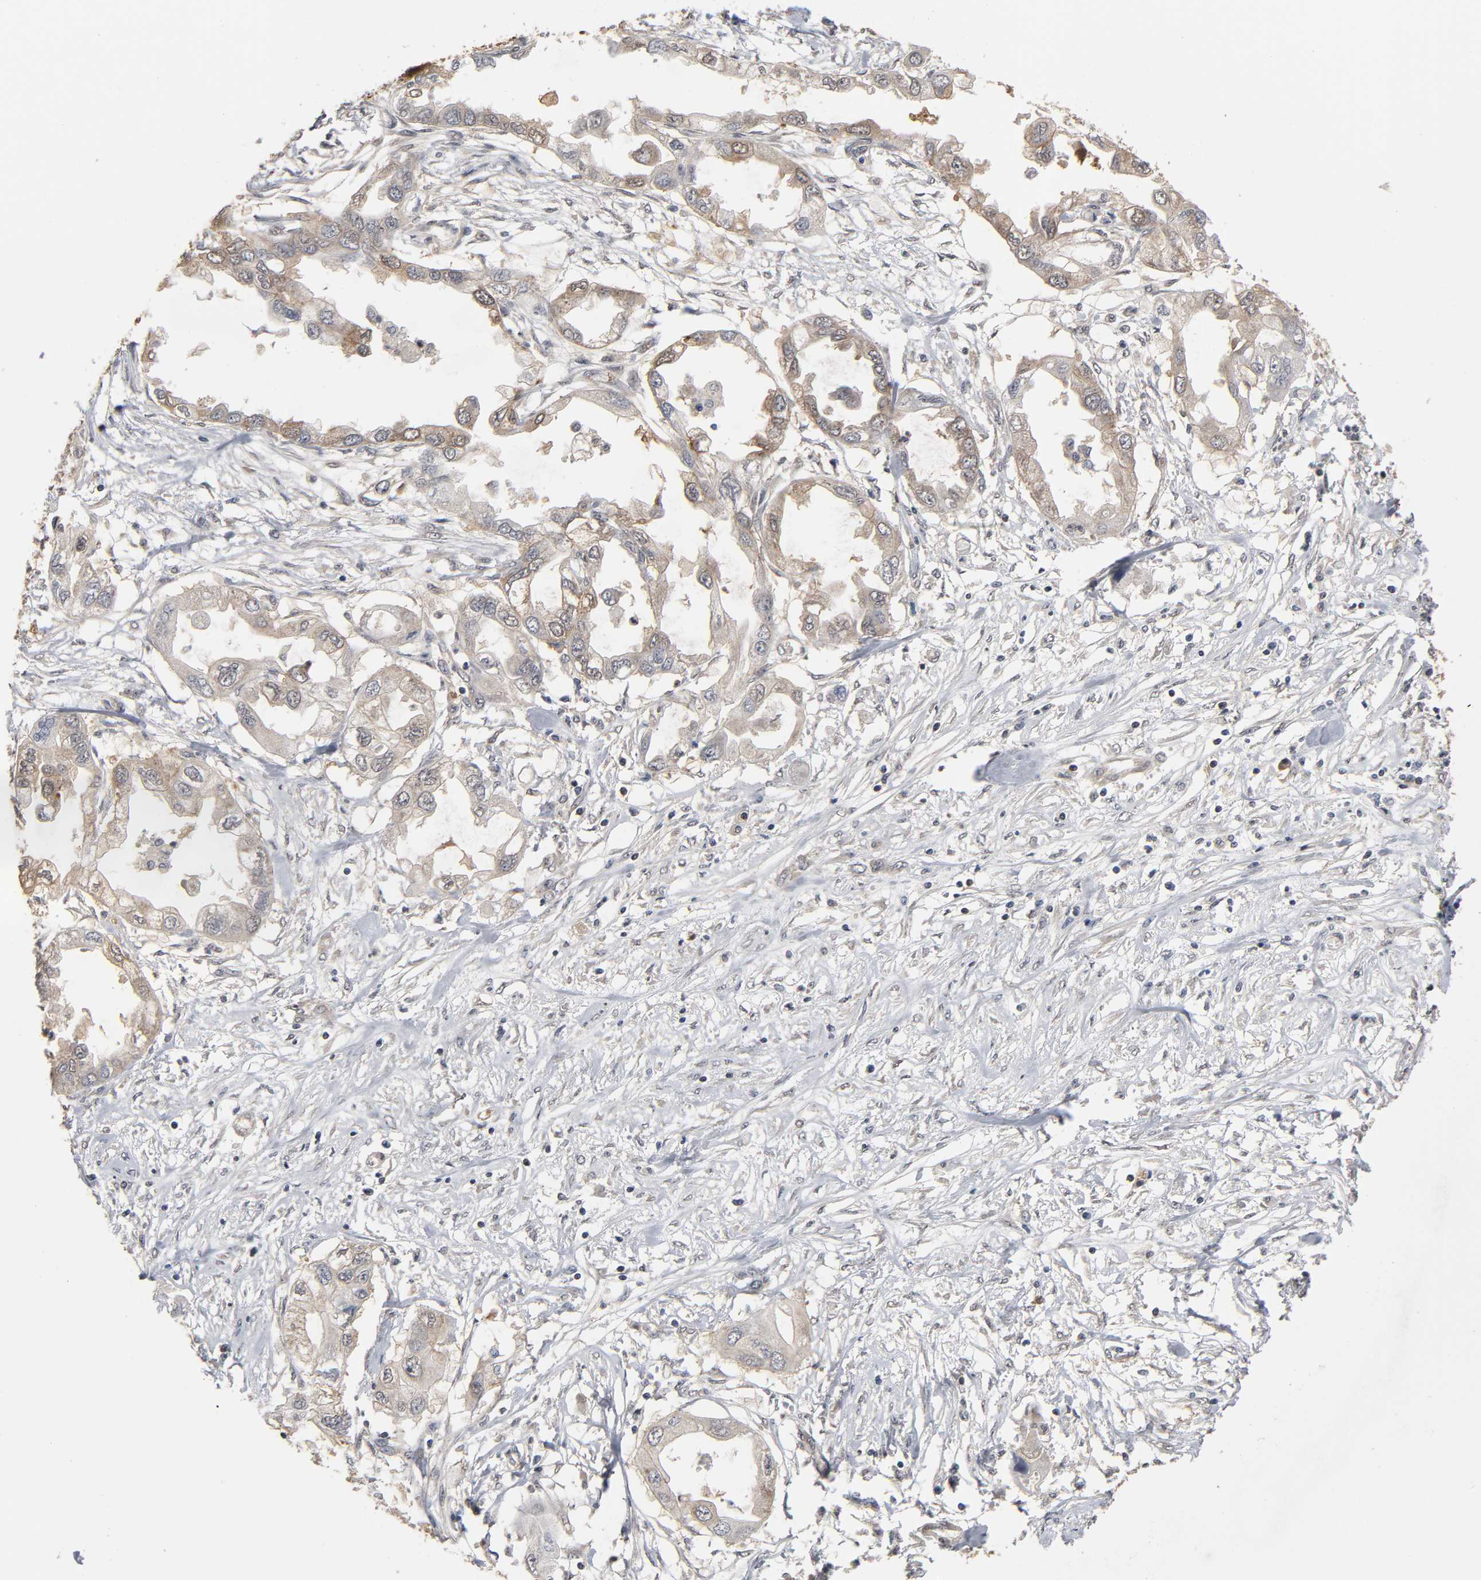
{"staining": {"intensity": "moderate", "quantity": ">75%", "location": "cytoplasmic/membranous"}, "tissue": "endometrial cancer", "cell_type": "Tumor cells", "image_type": "cancer", "snomed": [{"axis": "morphology", "description": "Adenocarcinoma, NOS"}, {"axis": "topography", "description": "Endometrium"}], "caption": "Moderate cytoplasmic/membranous positivity is present in about >75% of tumor cells in endometrial adenocarcinoma.", "gene": "HTR1E", "patient": {"sex": "female", "age": 67}}